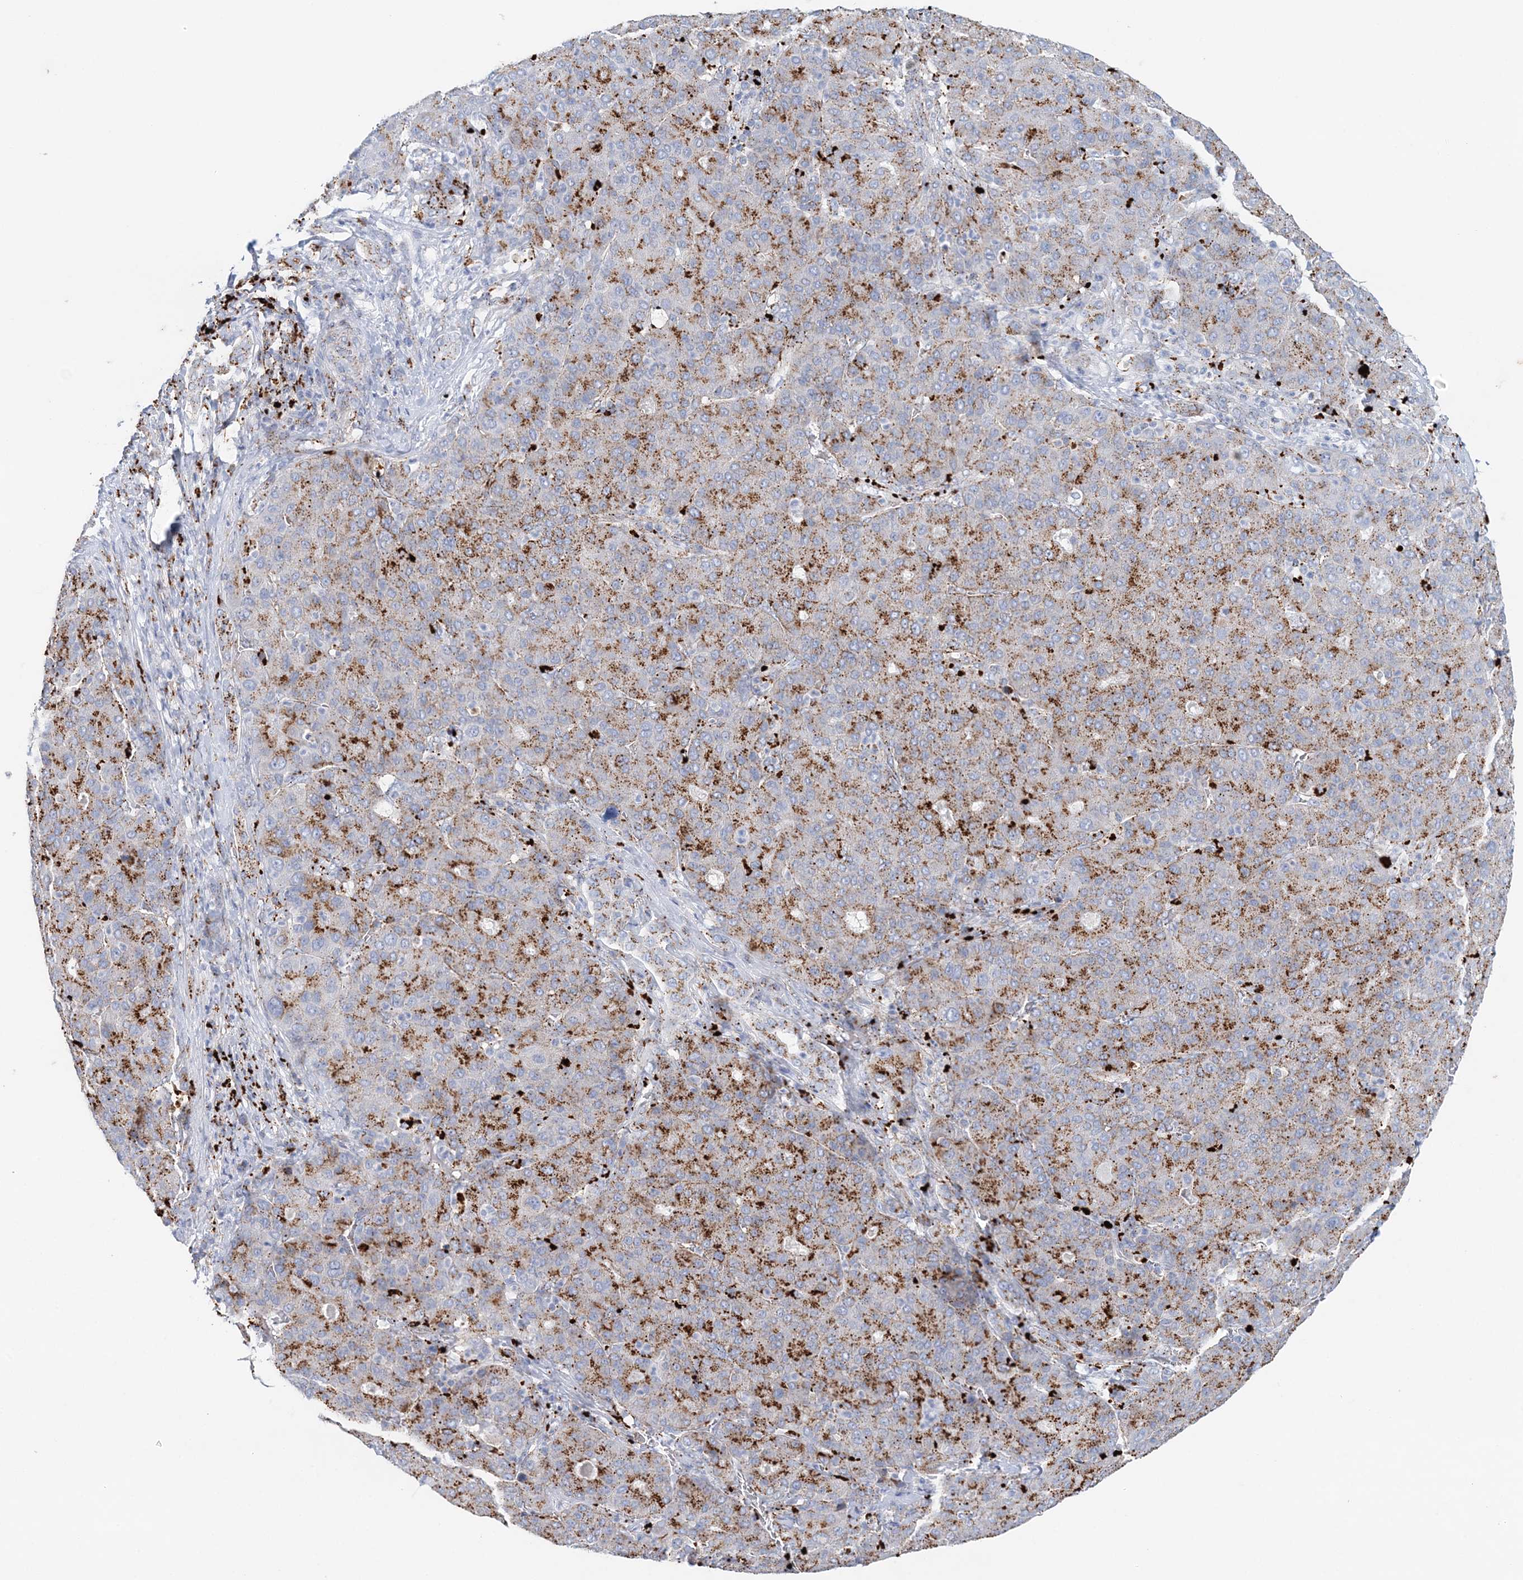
{"staining": {"intensity": "moderate", "quantity": "25%-75%", "location": "cytoplasmic/membranous"}, "tissue": "liver cancer", "cell_type": "Tumor cells", "image_type": "cancer", "snomed": [{"axis": "morphology", "description": "Carcinoma, Hepatocellular, NOS"}, {"axis": "topography", "description": "Liver"}], "caption": "A medium amount of moderate cytoplasmic/membranous positivity is appreciated in approximately 25%-75% of tumor cells in hepatocellular carcinoma (liver) tissue.", "gene": "TPP1", "patient": {"sex": "male", "age": 65}}